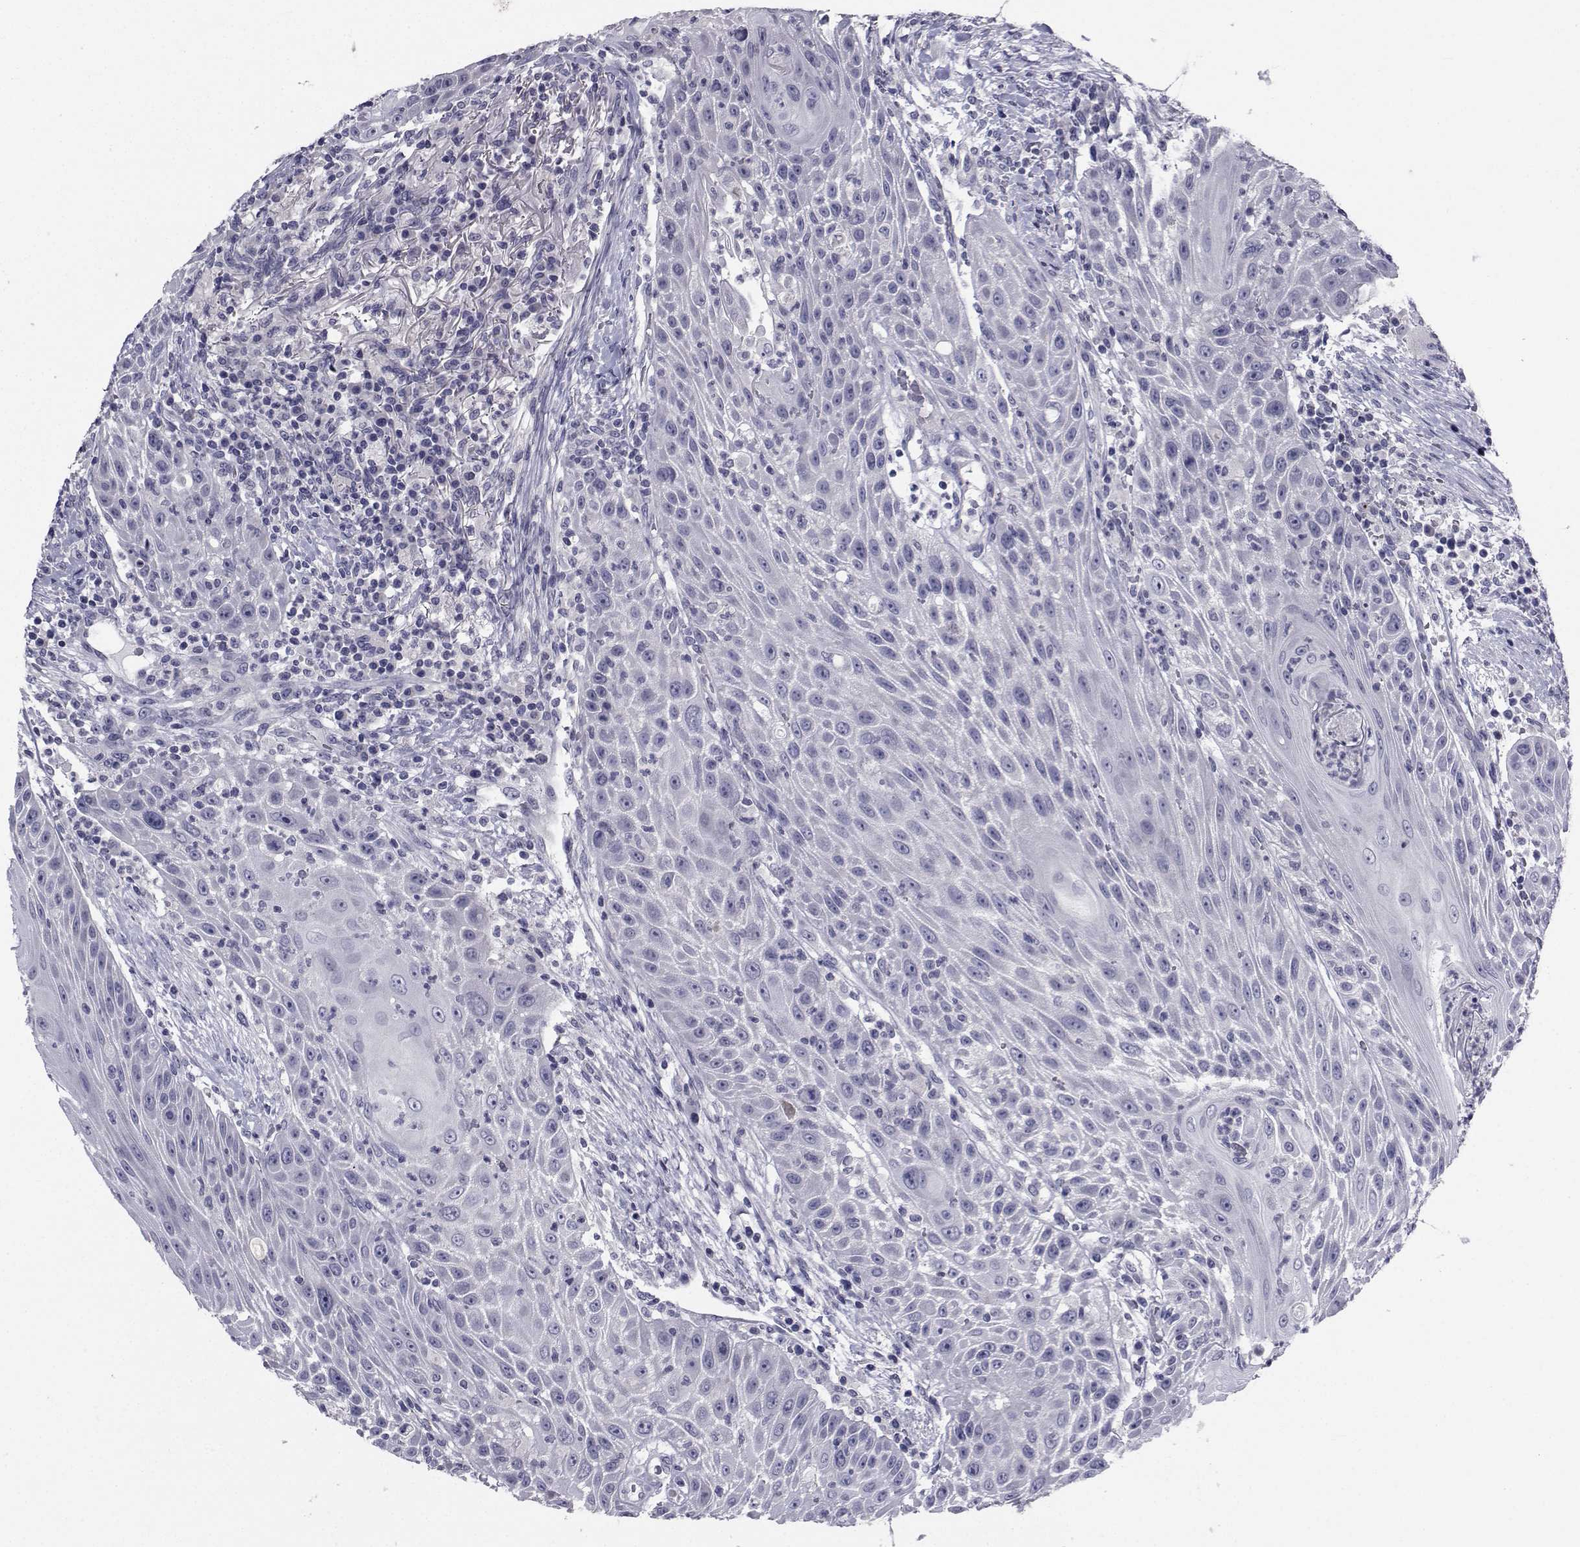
{"staining": {"intensity": "negative", "quantity": "none", "location": "none"}, "tissue": "head and neck cancer", "cell_type": "Tumor cells", "image_type": "cancer", "snomed": [{"axis": "morphology", "description": "Squamous cell carcinoma, NOS"}, {"axis": "topography", "description": "Head-Neck"}], "caption": "This photomicrograph is of head and neck squamous cell carcinoma stained with IHC to label a protein in brown with the nuclei are counter-stained blue. There is no expression in tumor cells.", "gene": "CHRNA1", "patient": {"sex": "male", "age": 69}}